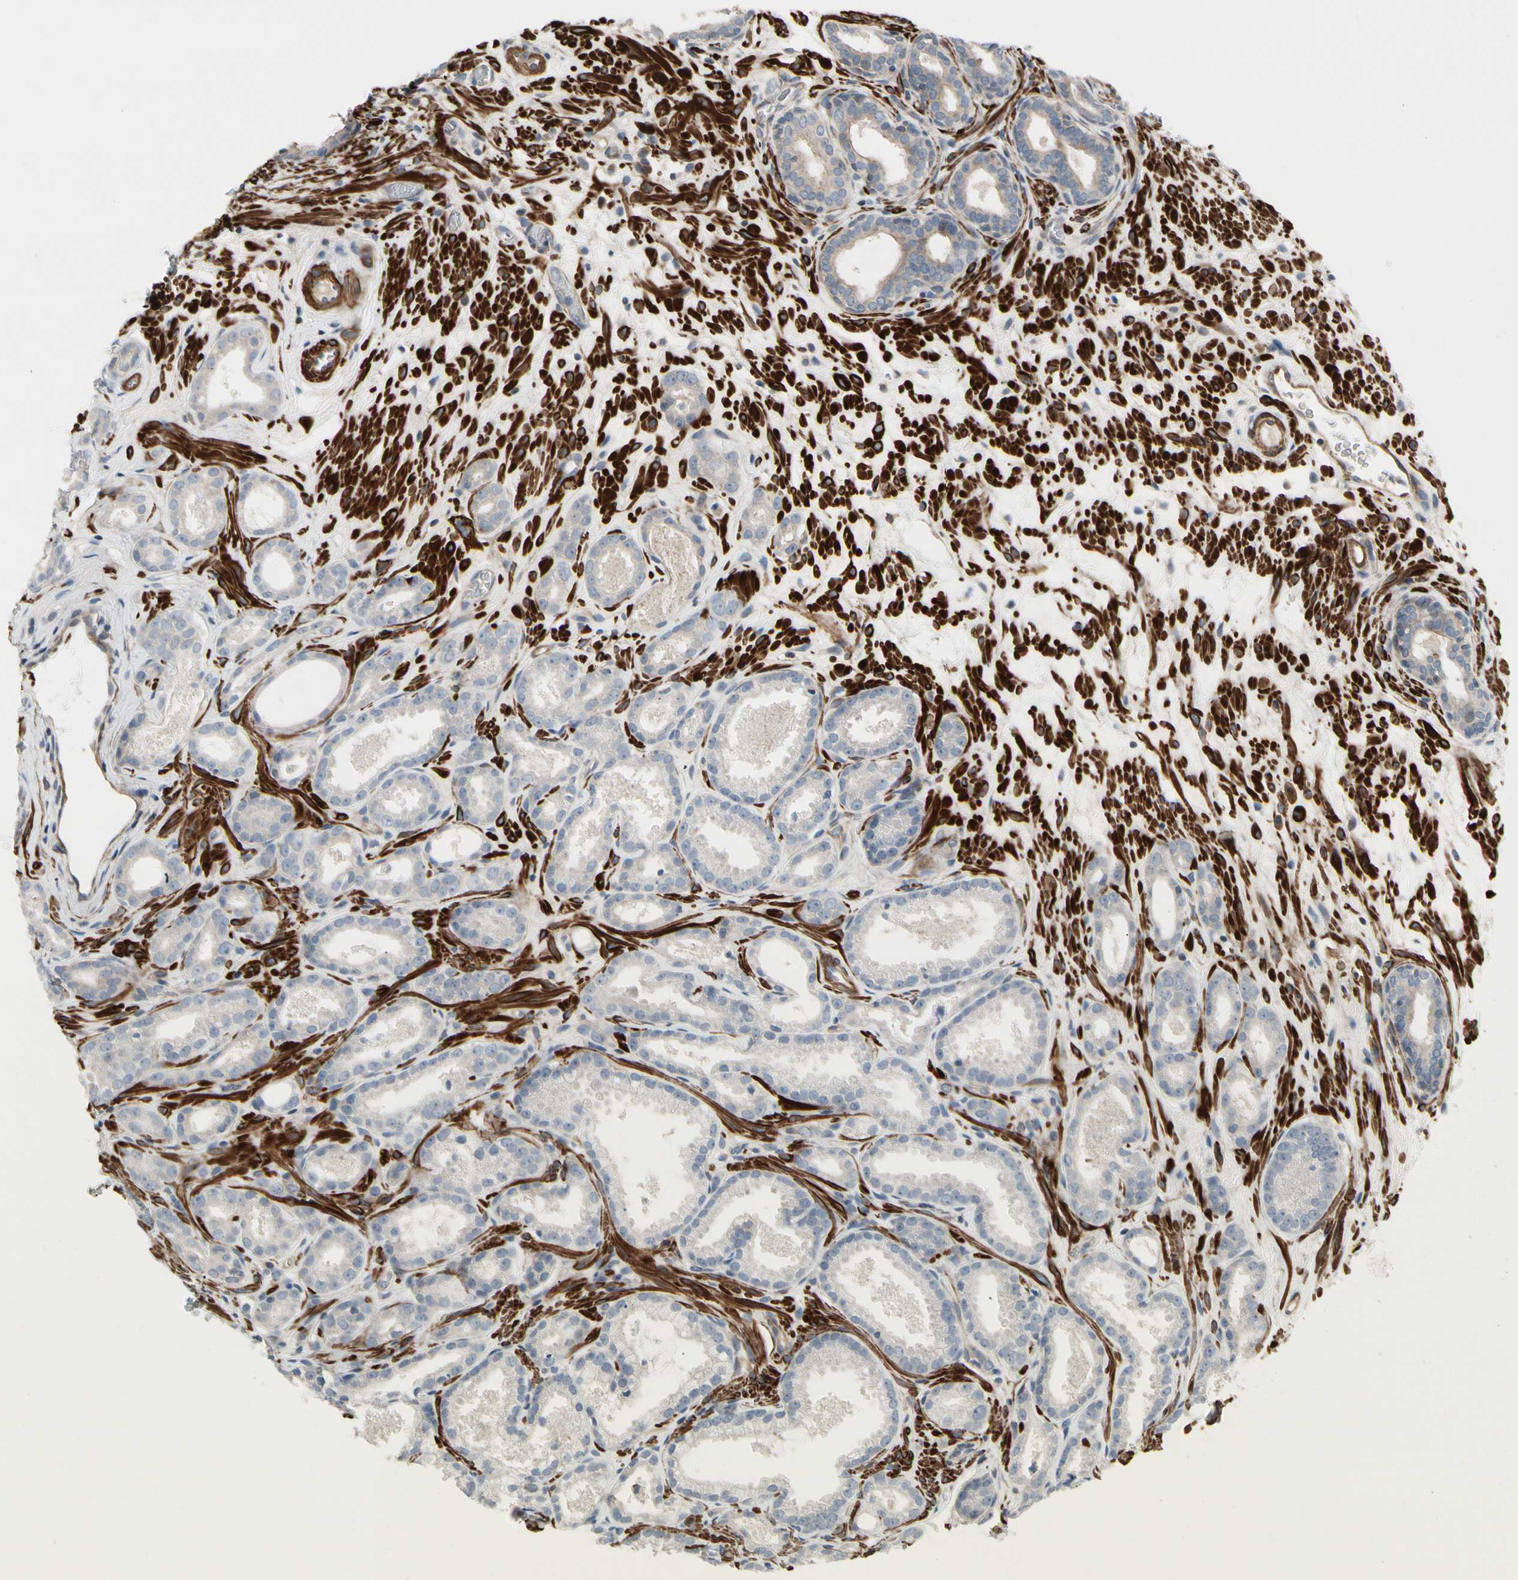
{"staining": {"intensity": "negative", "quantity": "none", "location": "none"}, "tissue": "prostate cancer", "cell_type": "Tumor cells", "image_type": "cancer", "snomed": [{"axis": "morphology", "description": "Adenocarcinoma, Low grade"}, {"axis": "topography", "description": "Prostate"}], "caption": "A photomicrograph of human prostate cancer (adenocarcinoma (low-grade)) is negative for staining in tumor cells.", "gene": "TPM1", "patient": {"sex": "male", "age": 57}}